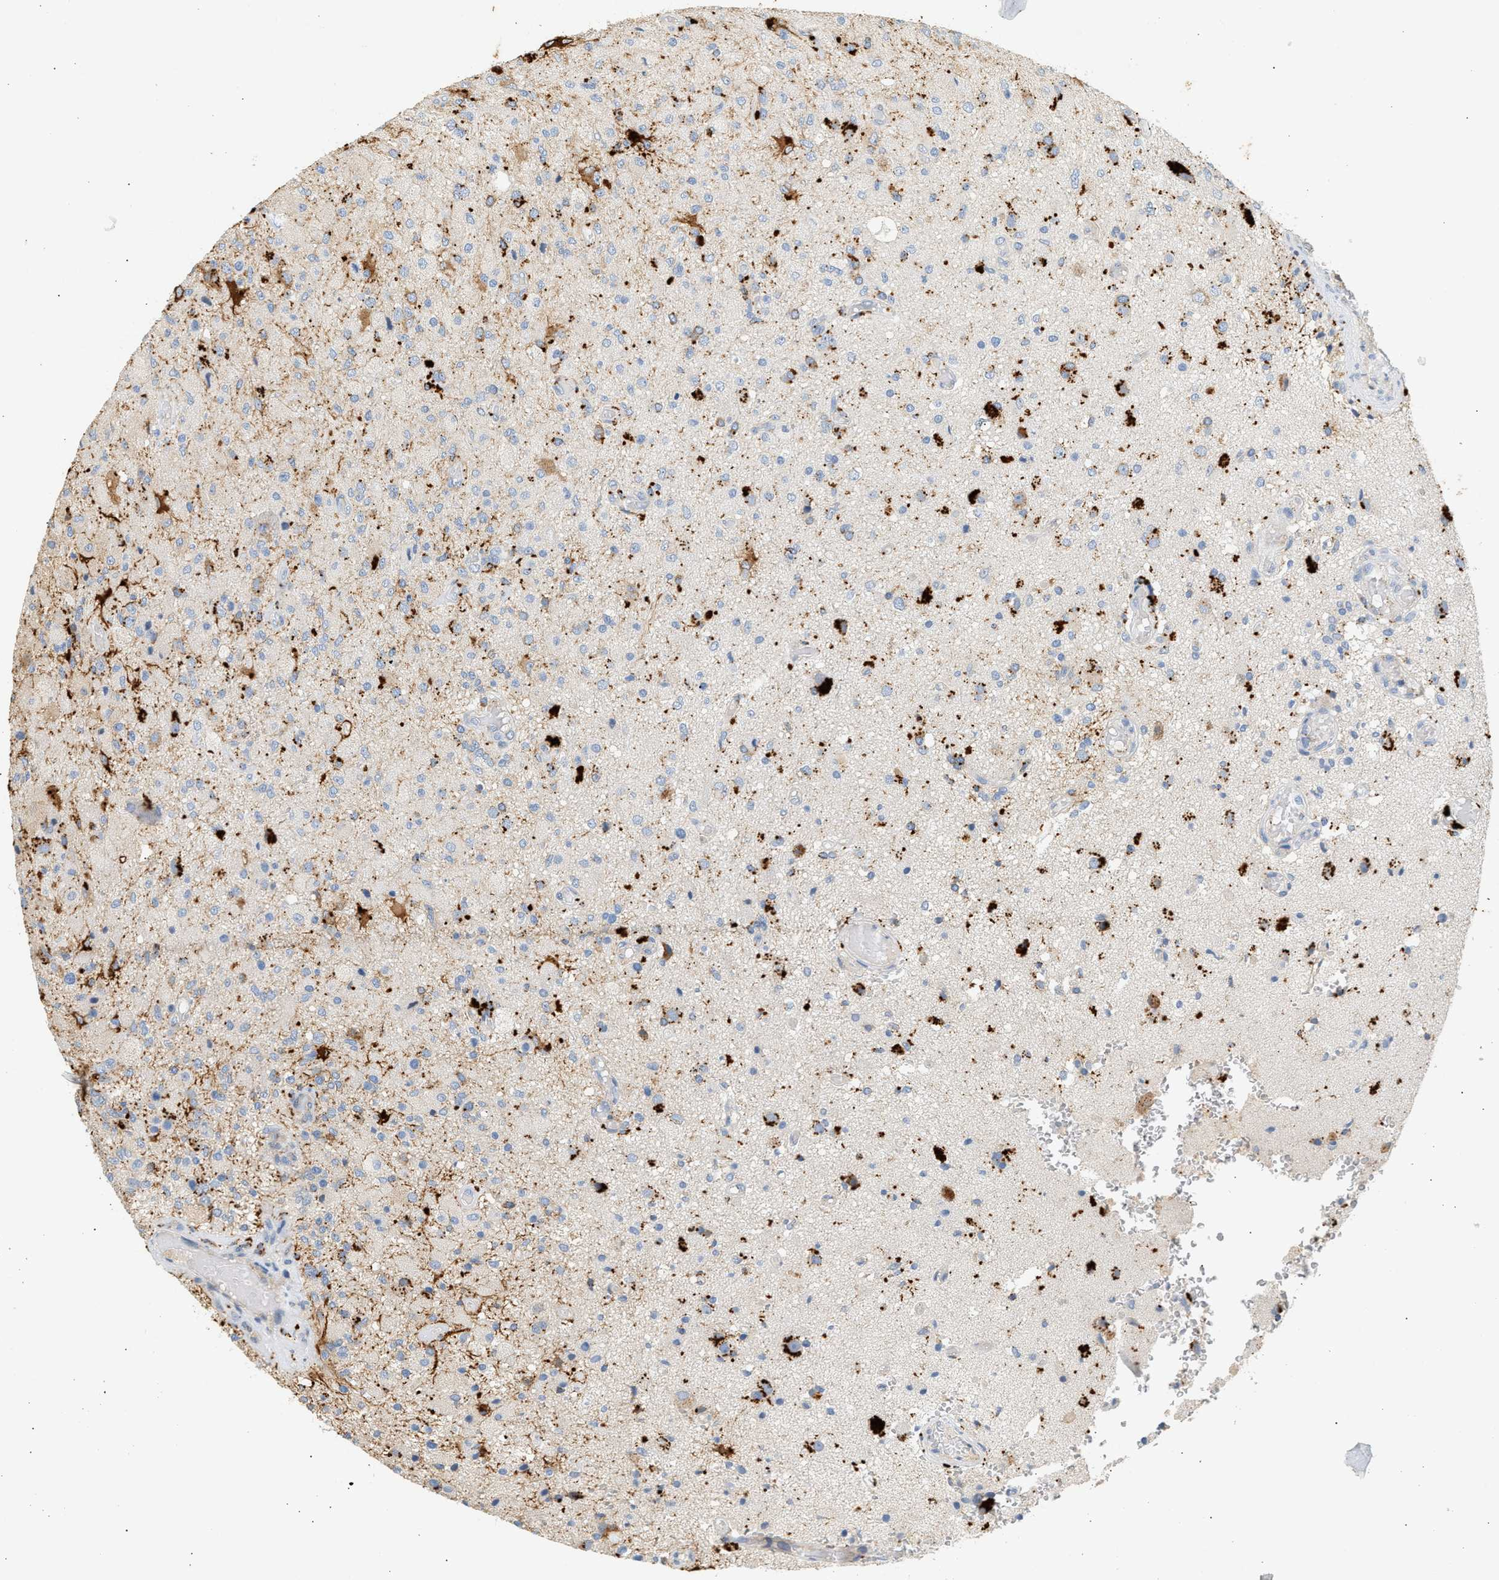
{"staining": {"intensity": "weak", "quantity": "<25%", "location": "cytoplasmic/membranous"}, "tissue": "glioma", "cell_type": "Tumor cells", "image_type": "cancer", "snomed": [{"axis": "morphology", "description": "Normal tissue, NOS"}, {"axis": "morphology", "description": "Glioma, malignant, High grade"}, {"axis": "topography", "description": "Cerebral cortex"}], "caption": "This is an IHC image of malignant high-grade glioma. There is no positivity in tumor cells.", "gene": "ENTHD1", "patient": {"sex": "male", "age": 77}}